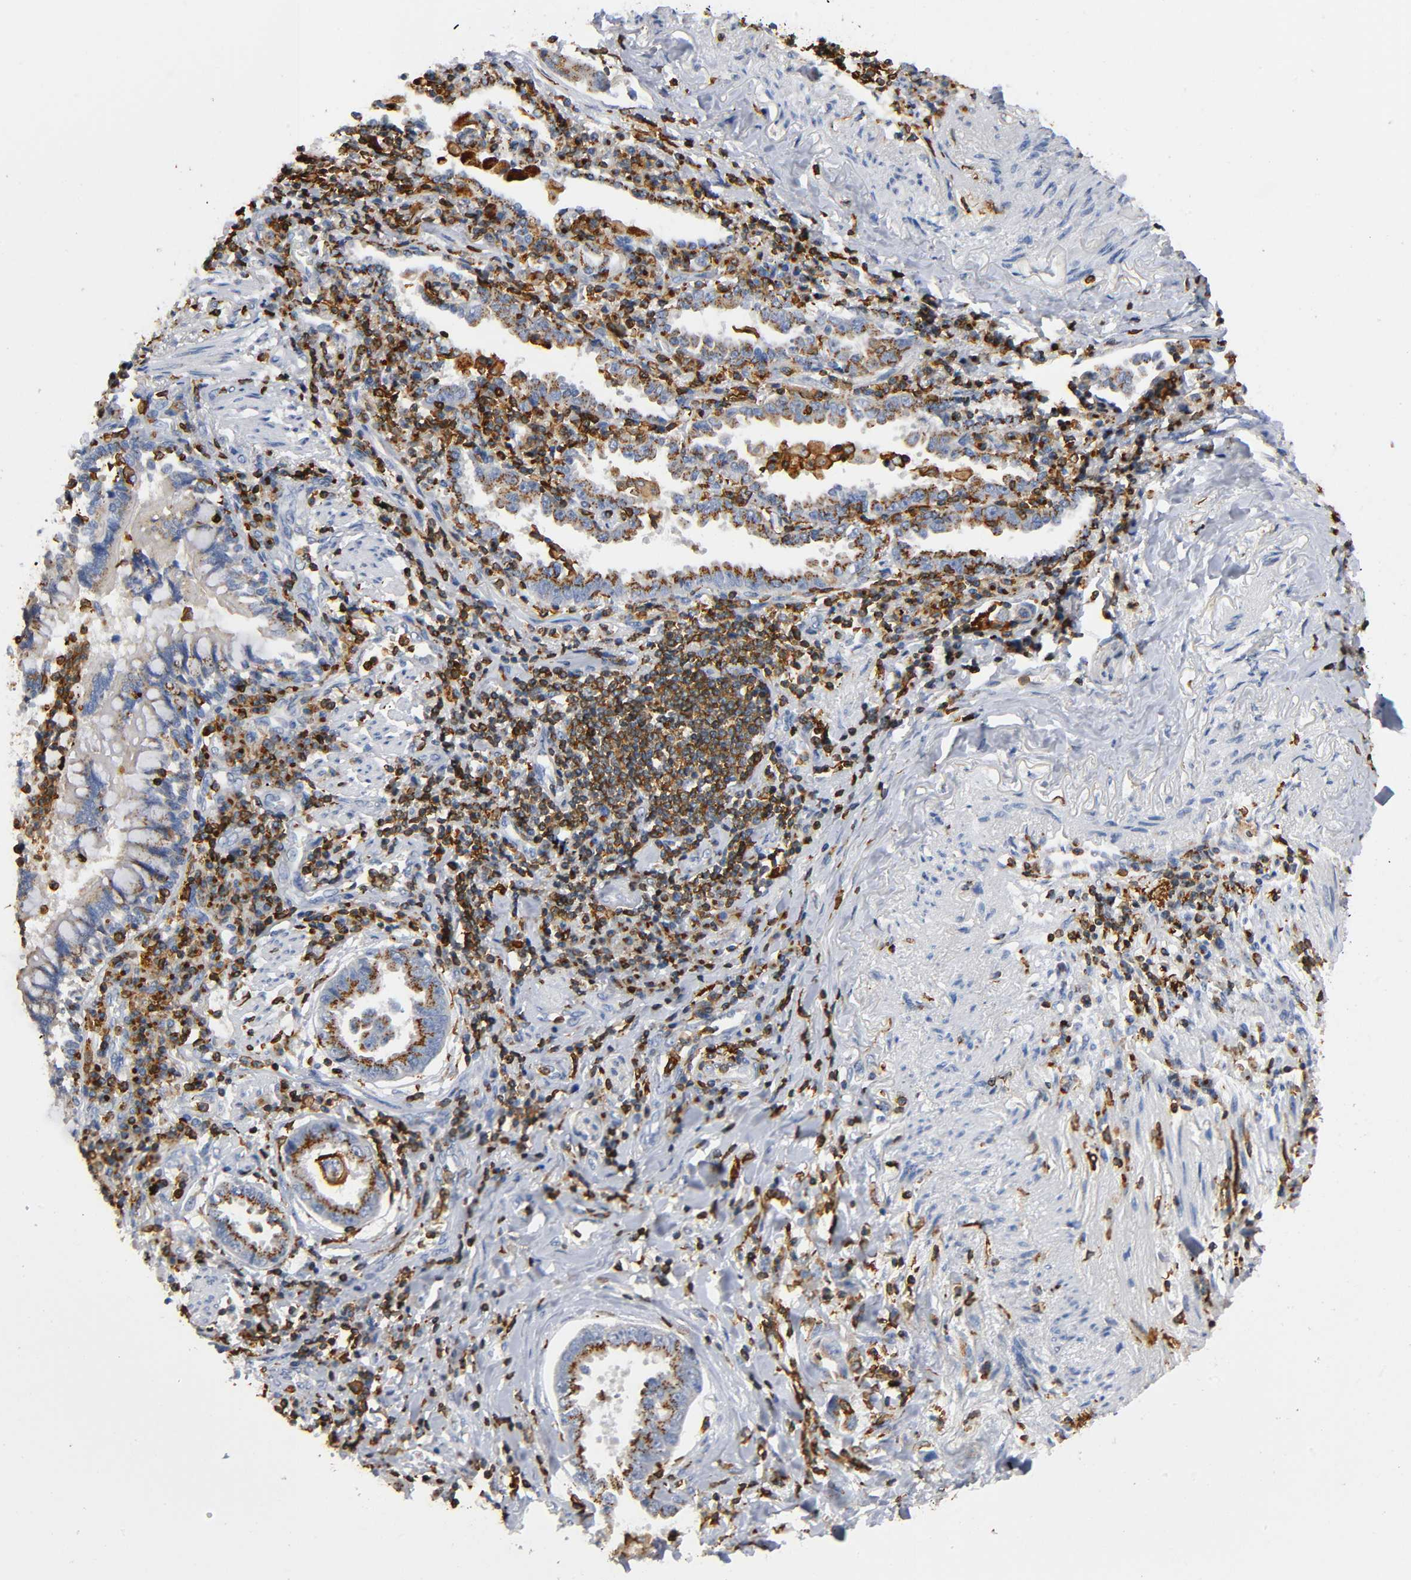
{"staining": {"intensity": "moderate", "quantity": ">75%", "location": "cytoplasmic/membranous"}, "tissue": "lung cancer", "cell_type": "Tumor cells", "image_type": "cancer", "snomed": [{"axis": "morphology", "description": "Normal tissue, NOS"}, {"axis": "morphology", "description": "Inflammation, NOS"}, {"axis": "morphology", "description": "Adenocarcinoma, NOS"}, {"axis": "topography", "description": "Lung"}], "caption": "A brown stain highlights moderate cytoplasmic/membranous positivity of a protein in human adenocarcinoma (lung) tumor cells. The staining is performed using DAB (3,3'-diaminobenzidine) brown chromogen to label protein expression. The nuclei are counter-stained blue using hematoxylin.", "gene": "CAPN10", "patient": {"sex": "female", "age": 64}}